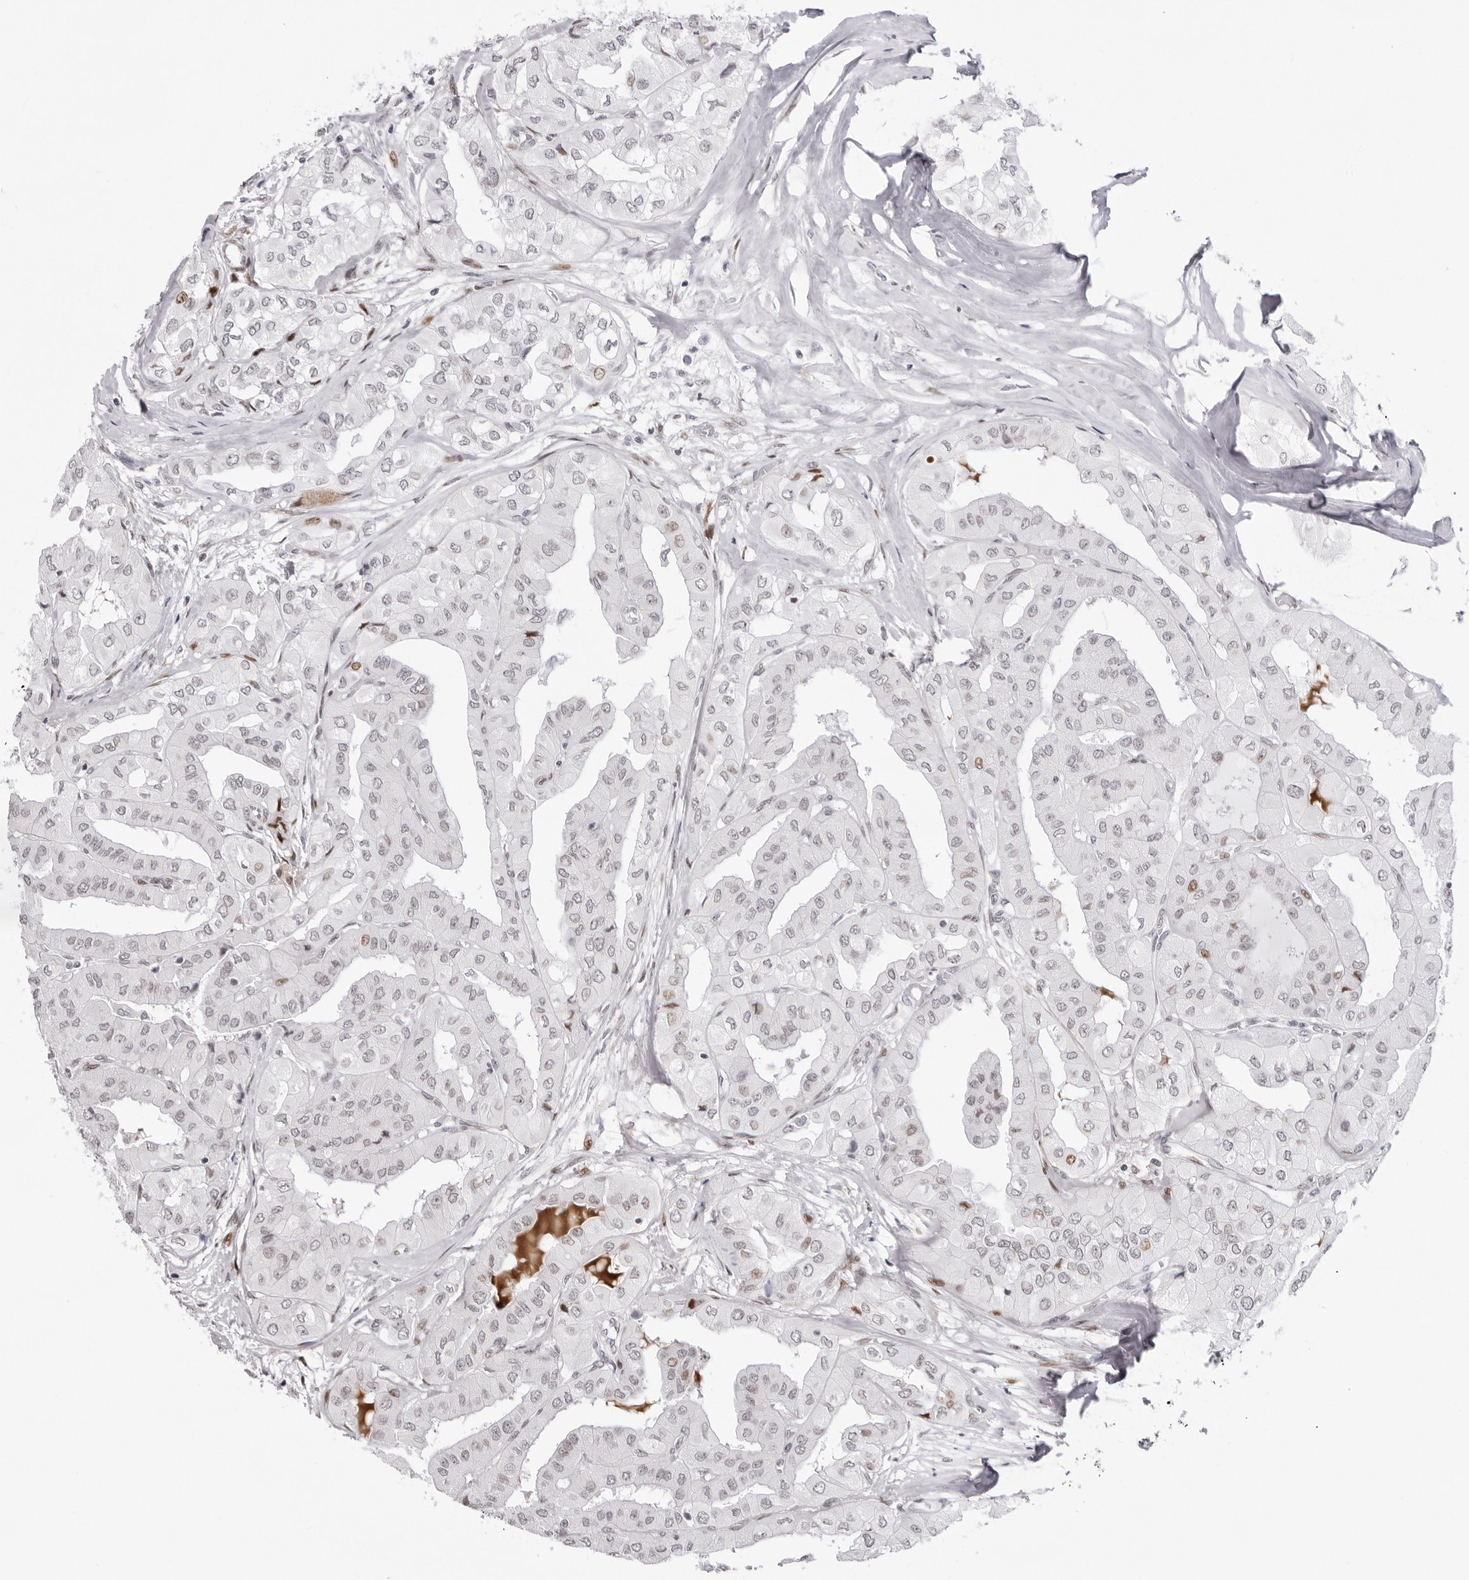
{"staining": {"intensity": "weak", "quantity": "<25%", "location": "nuclear"}, "tissue": "thyroid cancer", "cell_type": "Tumor cells", "image_type": "cancer", "snomed": [{"axis": "morphology", "description": "Papillary adenocarcinoma, NOS"}, {"axis": "topography", "description": "Thyroid gland"}], "caption": "An immunohistochemistry (IHC) image of thyroid cancer (papillary adenocarcinoma) is shown. There is no staining in tumor cells of thyroid cancer (papillary adenocarcinoma).", "gene": "NTPCR", "patient": {"sex": "female", "age": 59}}